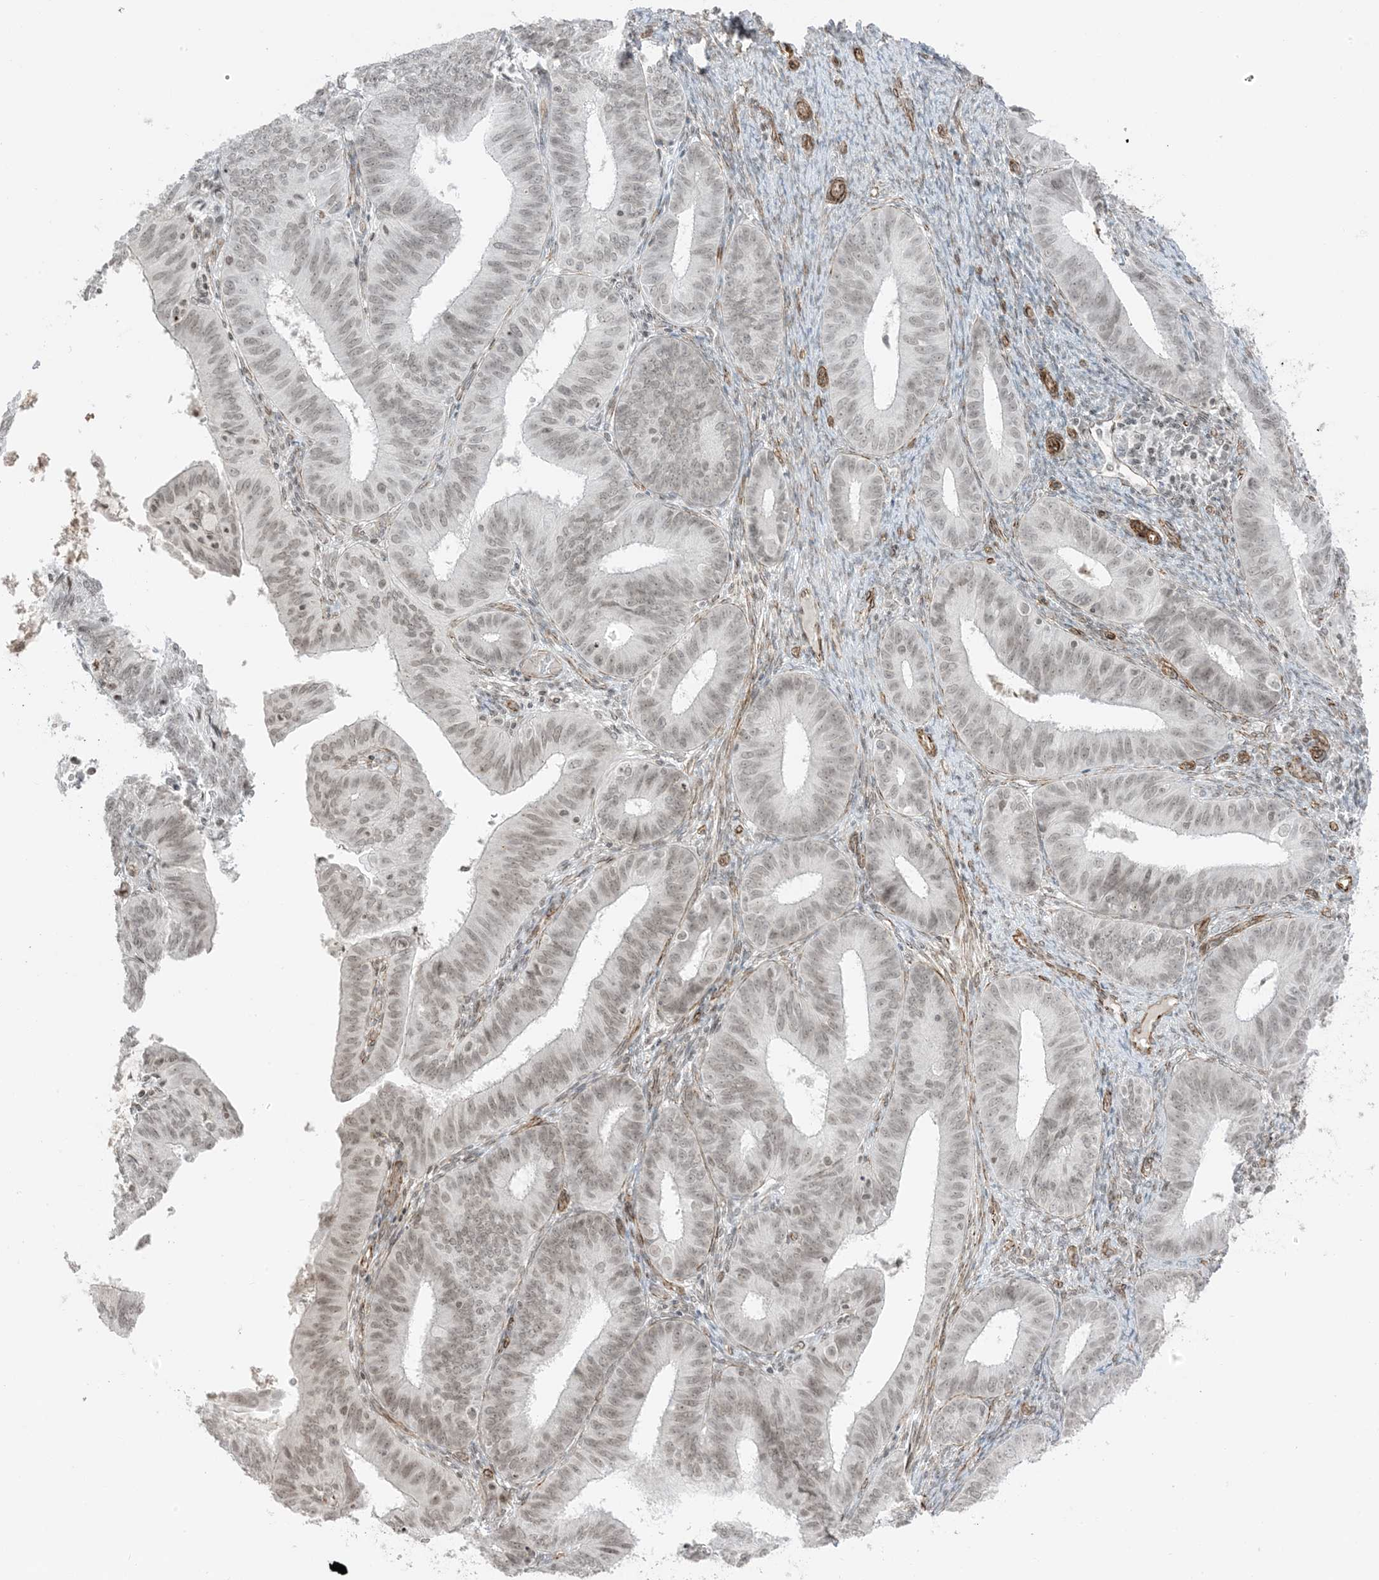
{"staining": {"intensity": "weak", "quantity": ">75%", "location": "nuclear"}, "tissue": "endometrial cancer", "cell_type": "Tumor cells", "image_type": "cancer", "snomed": [{"axis": "morphology", "description": "Adenocarcinoma, NOS"}, {"axis": "topography", "description": "Endometrium"}], "caption": "This histopathology image displays adenocarcinoma (endometrial) stained with IHC to label a protein in brown. The nuclear of tumor cells show weak positivity for the protein. Nuclei are counter-stained blue.", "gene": "METAP1D", "patient": {"sex": "female", "age": 51}}